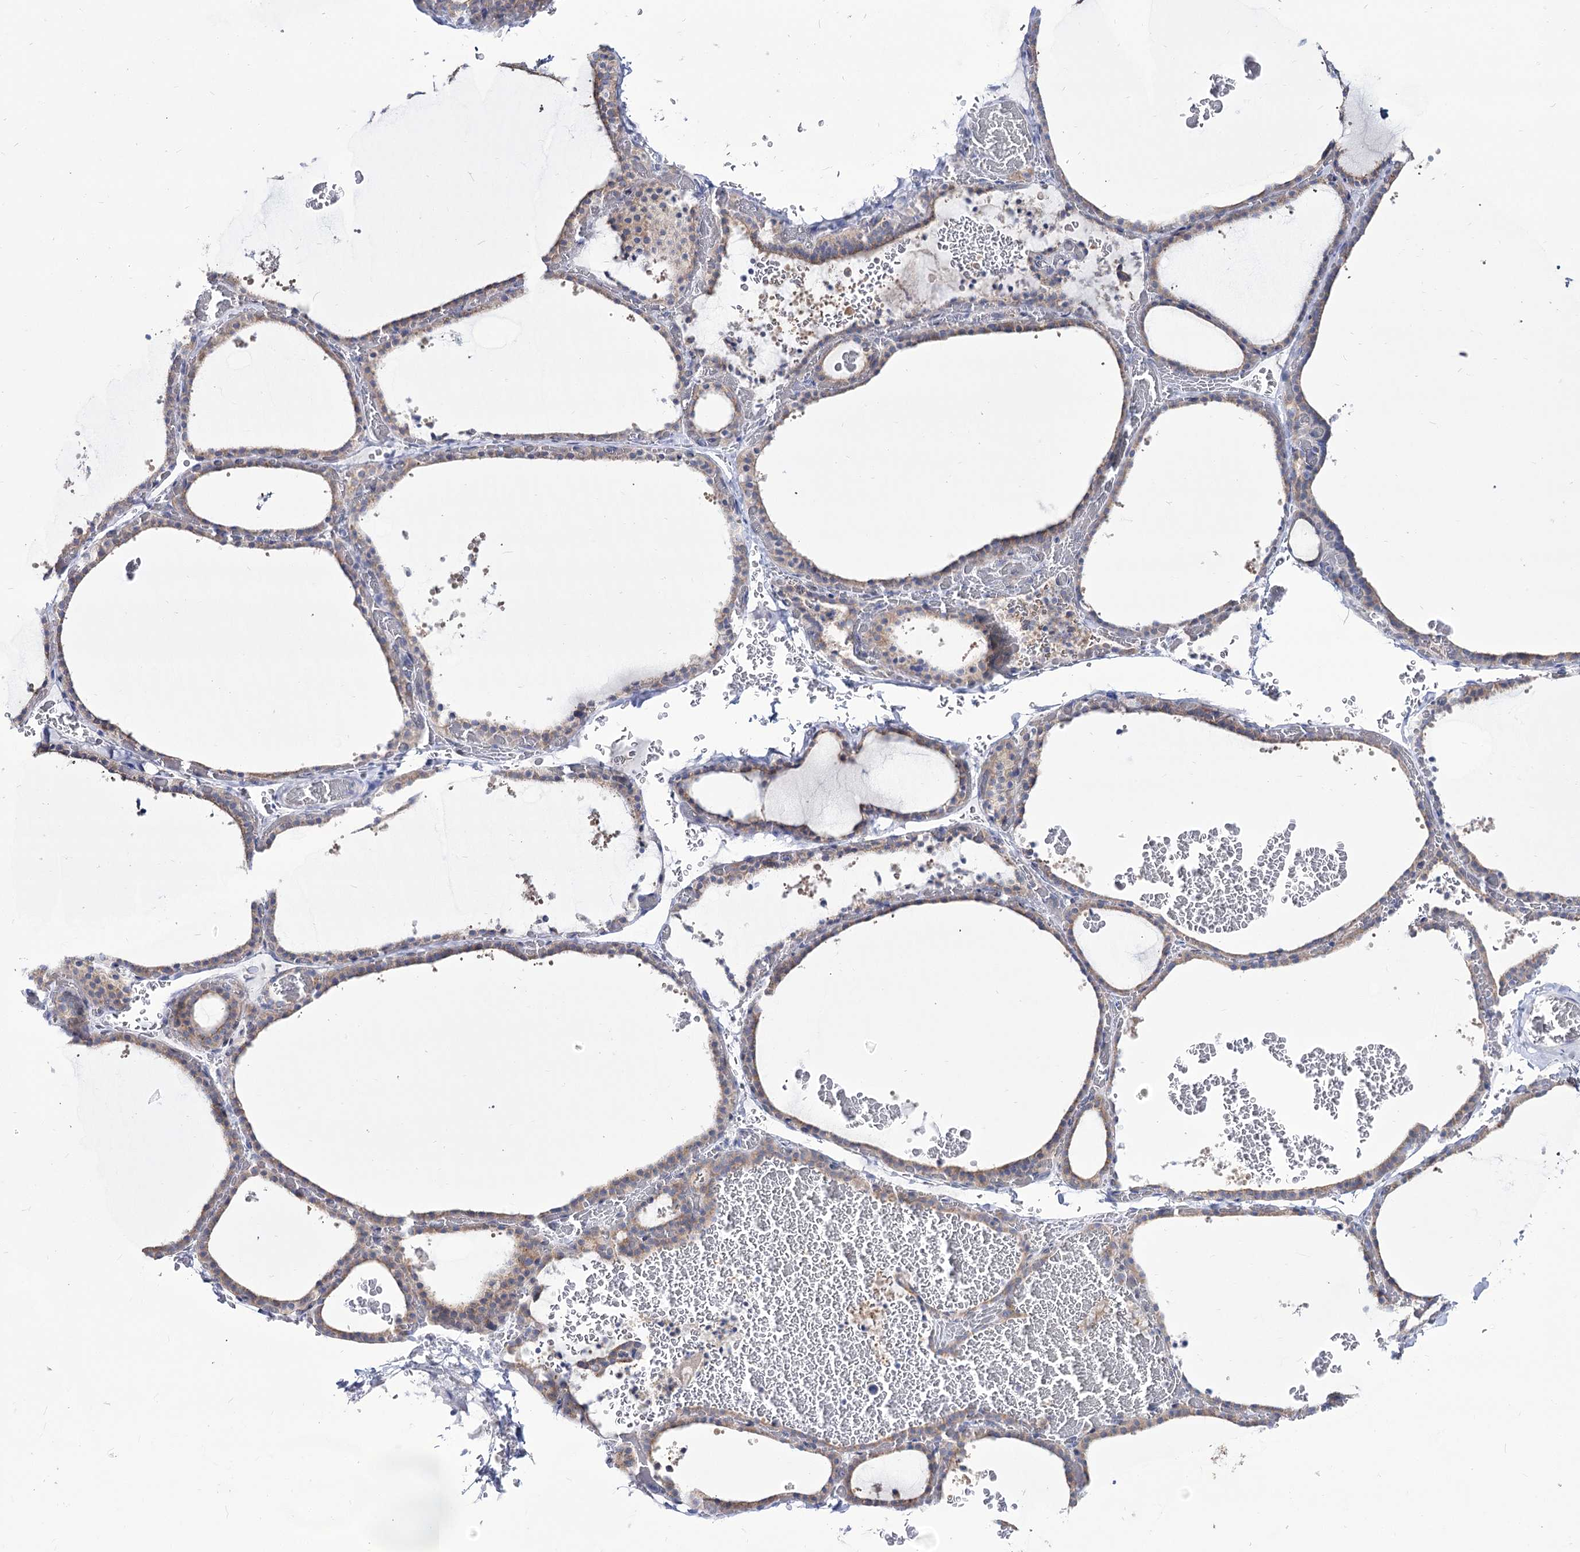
{"staining": {"intensity": "weak", "quantity": "25%-75%", "location": "cytoplasmic/membranous"}, "tissue": "thyroid gland", "cell_type": "Glandular cells", "image_type": "normal", "snomed": [{"axis": "morphology", "description": "Normal tissue, NOS"}, {"axis": "topography", "description": "Thyroid gland"}], "caption": "Immunohistochemical staining of benign thyroid gland shows weak cytoplasmic/membranous protein positivity in about 25%-75% of glandular cells. (DAB = brown stain, brightfield microscopy at high magnification).", "gene": "SUOX", "patient": {"sex": "female", "age": 39}}